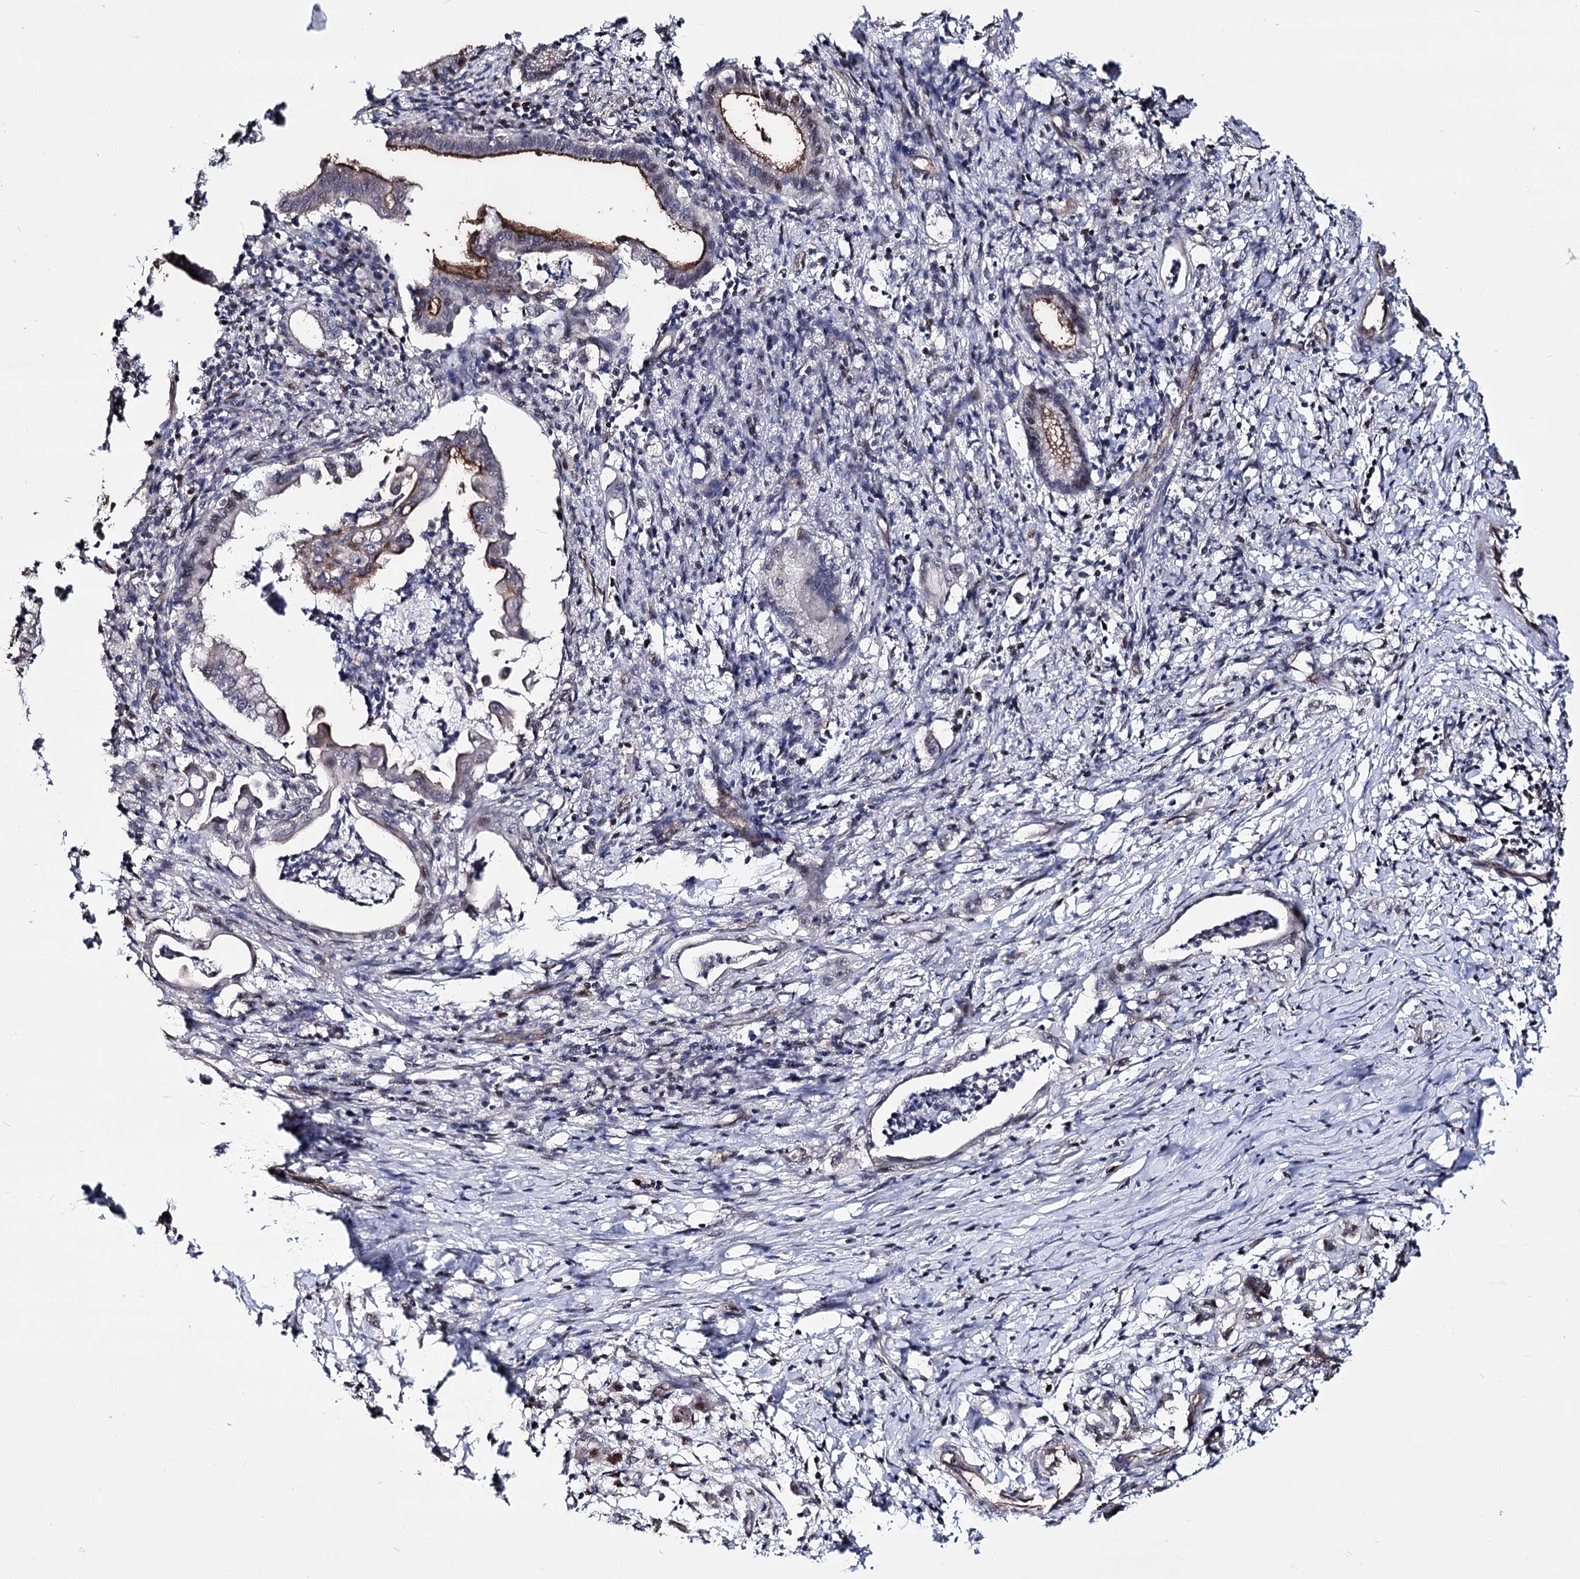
{"staining": {"intensity": "moderate", "quantity": "<25%", "location": "cytoplasmic/membranous,nuclear"}, "tissue": "pancreatic cancer", "cell_type": "Tumor cells", "image_type": "cancer", "snomed": [{"axis": "morphology", "description": "Adenocarcinoma, NOS"}, {"axis": "topography", "description": "Pancreas"}], "caption": "Immunohistochemistry histopathology image of human pancreatic cancer stained for a protein (brown), which displays low levels of moderate cytoplasmic/membranous and nuclear expression in about <25% of tumor cells.", "gene": "CHMP7", "patient": {"sex": "female", "age": 55}}